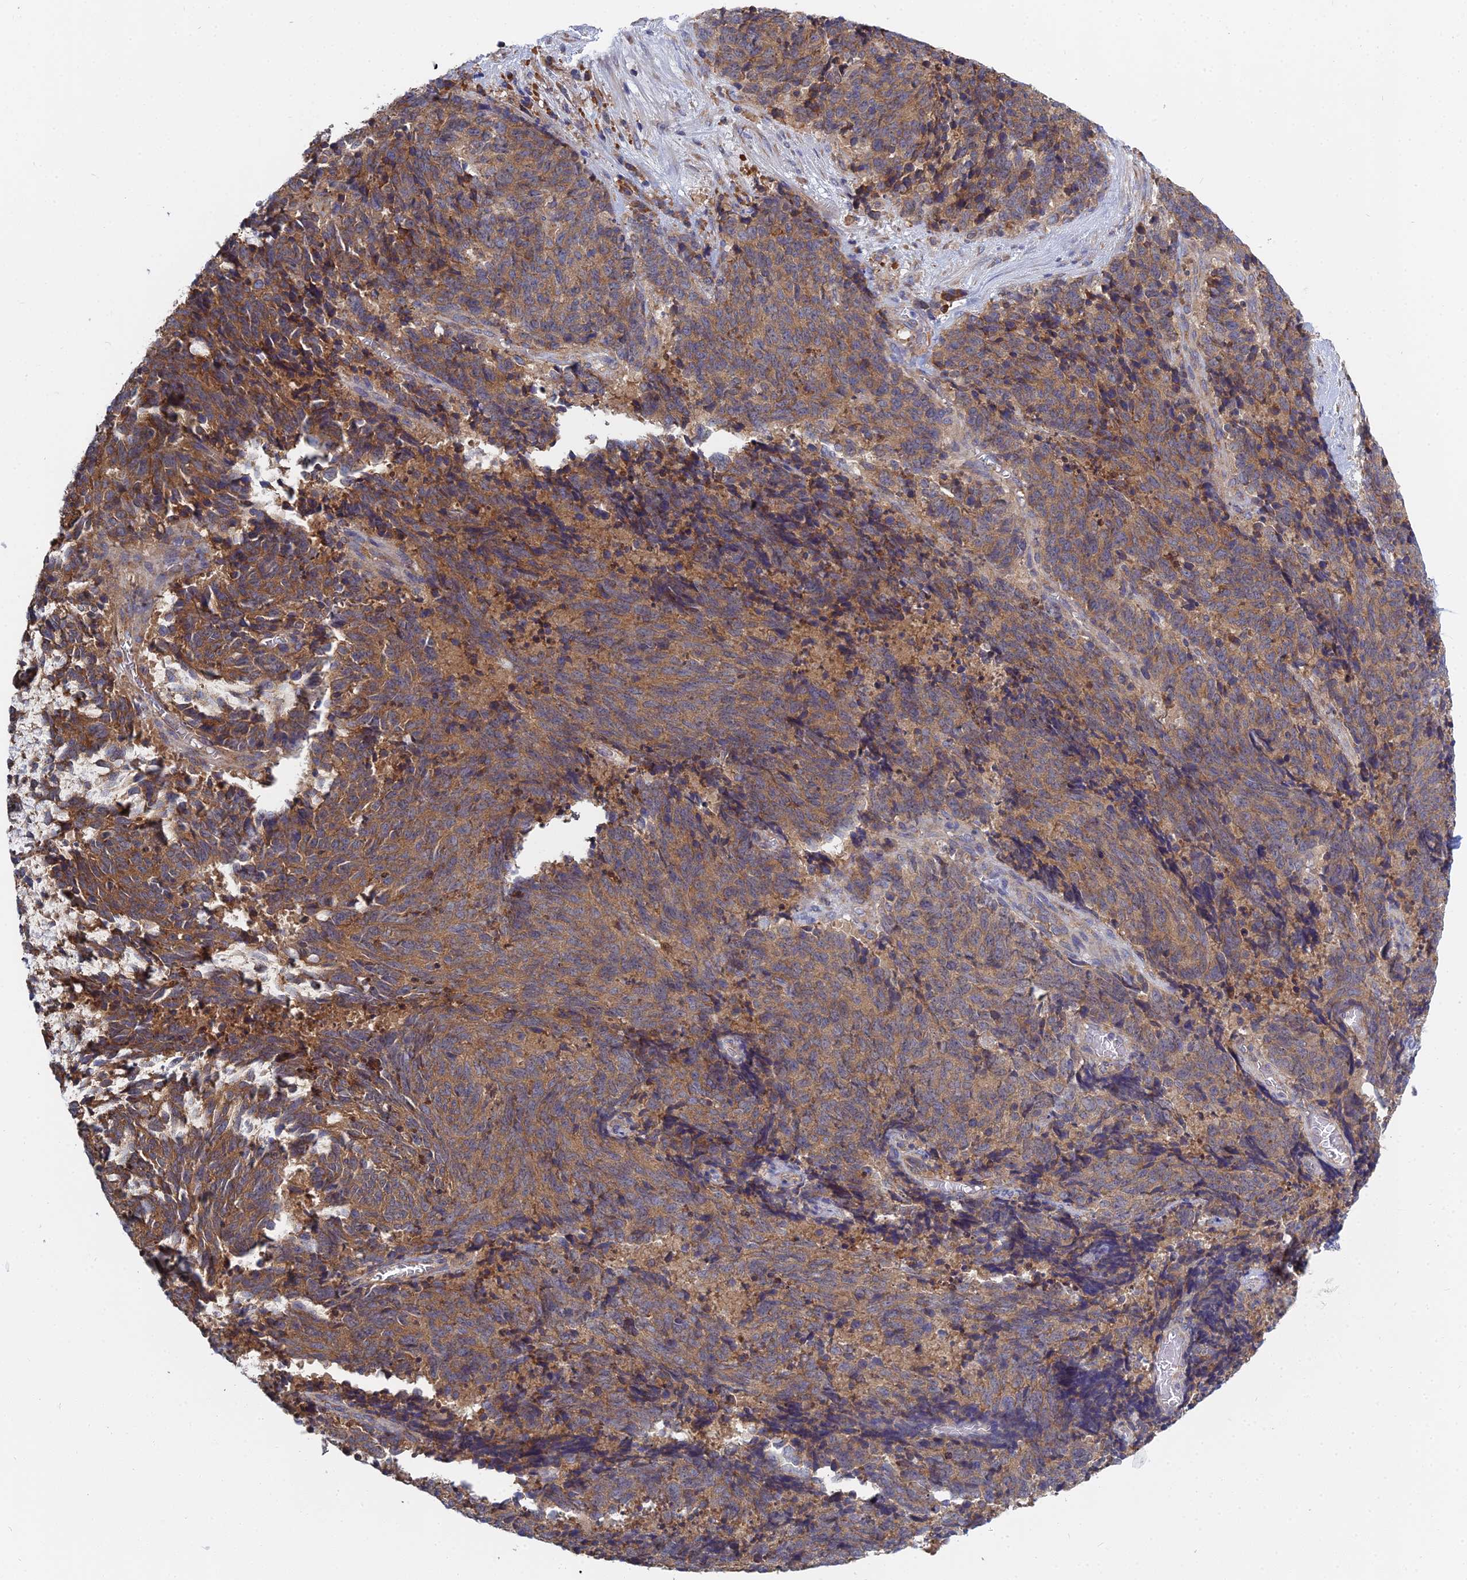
{"staining": {"intensity": "moderate", "quantity": ">75%", "location": "cytoplasmic/membranous"}, "tissue": "cervical cancer", "cell_type": "Tumor cells", "image_type": "cancer", "snomed": [{"axis": "morphology", "description": "Squamous cell carcinoma, NOS"}, {"axis": "topography", "description": "Cervix"}], "caption": "Immunohistochemistry (DAB (3,3'-diaminobenzidine)) staining of squamous cell carcinoma (cervical) demonstrates moderate cytoplasmic/membranous protein staining in approximately >75% of tumor cells. (Brightfield microscopy of DAB IHC at high magnification).", "gene": "KIAA1143", "patient": {"sex": "female", "age": 29}}